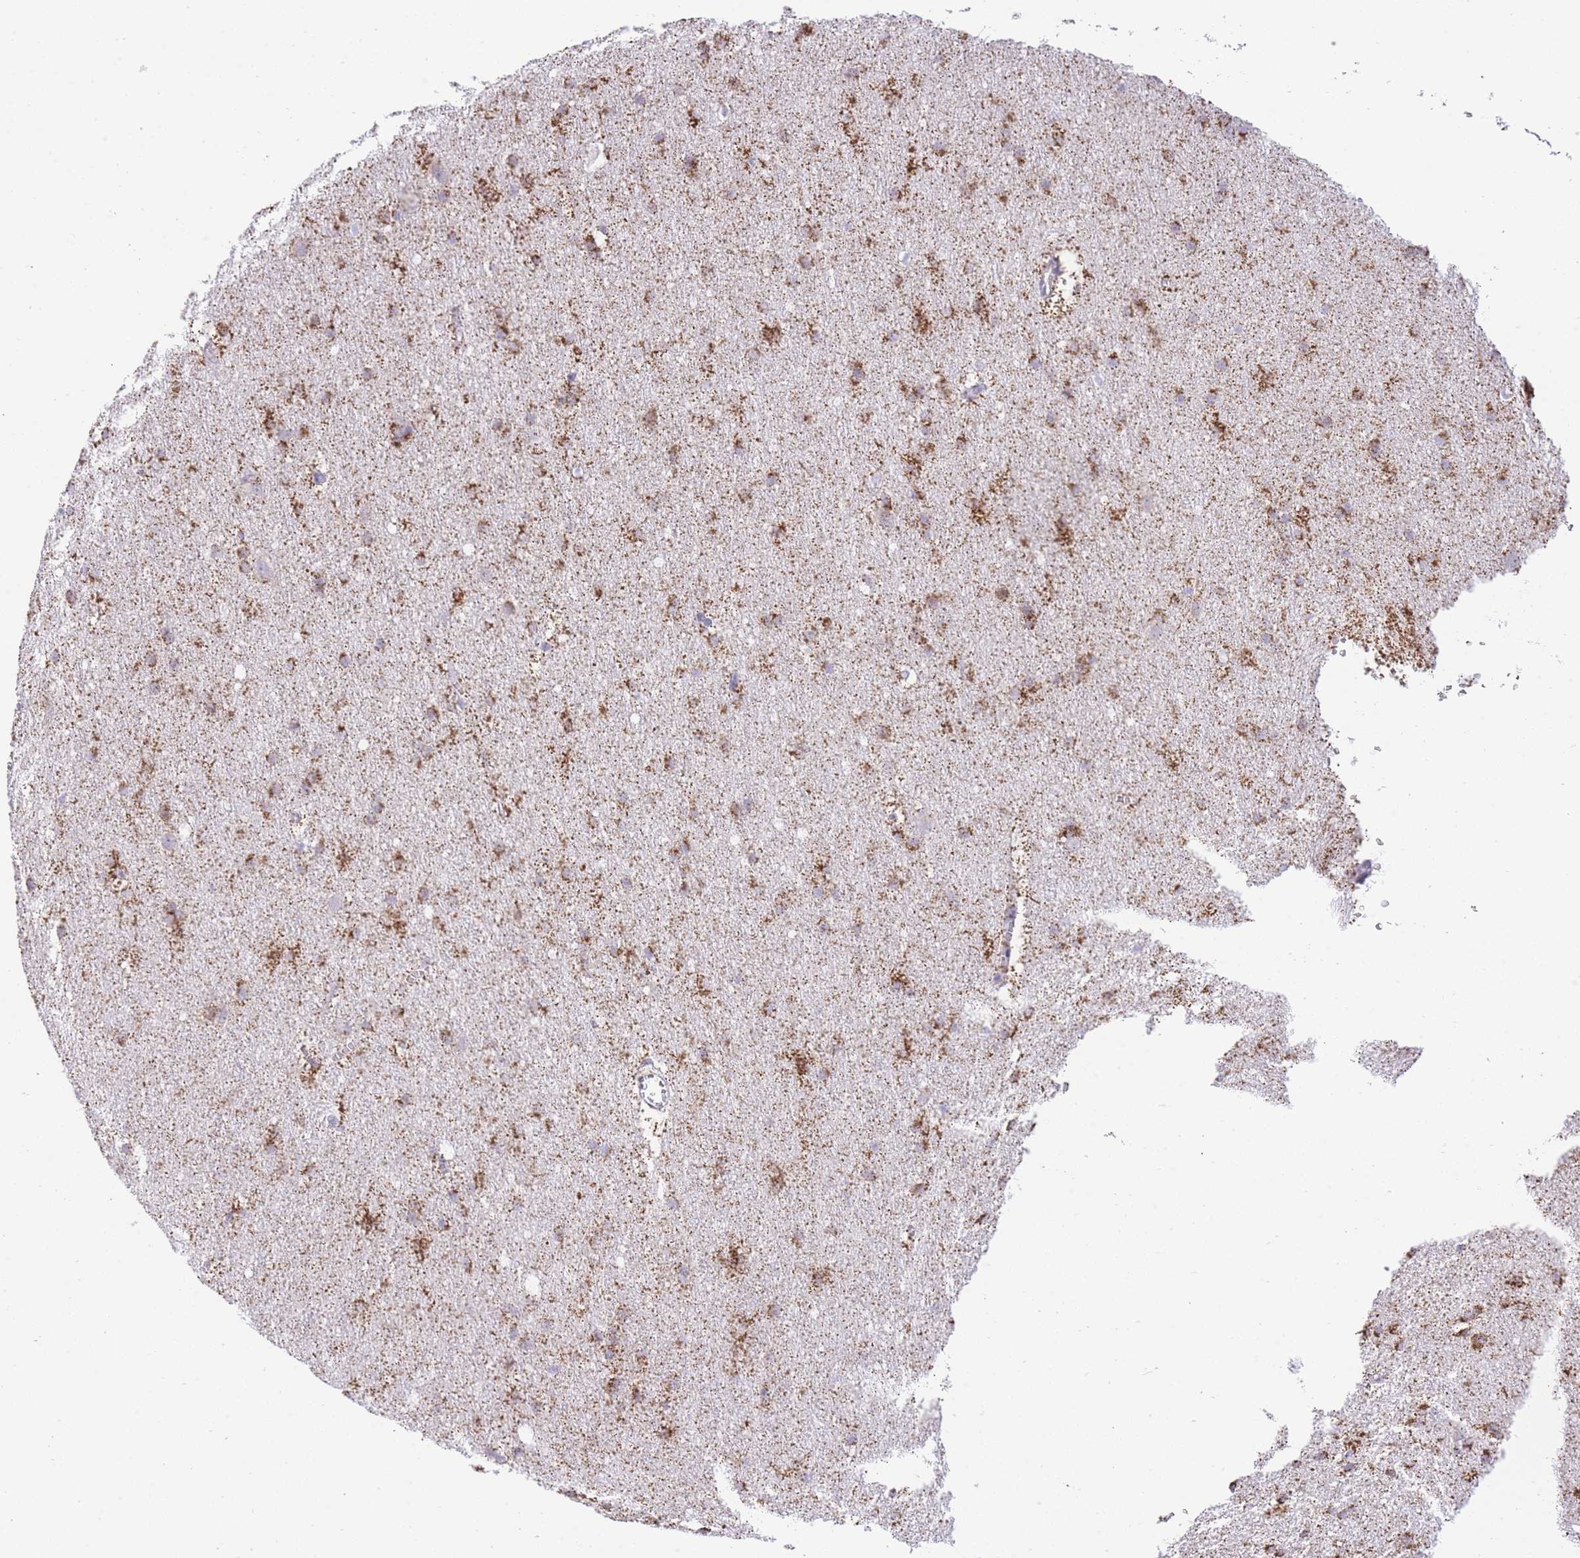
{"staining": {"intensity": "strong", "quantity": ">75%", "location": "cytoplasmic/membranous"}, "tissue": "cerebral cortex", "cell_type": "Endothelial cells", "image_type": "normal", "snomed": [{"axis": "morphology", "description": "Normal tissue, NOS"}, {"axis": "topography", "description": "Cerebral cortex"}], "caption": "Benign cerebral cortex displays strong cytoplasmic/membranous positivity in about >75% of endothelial cells, visualized by immunohistochemistry.", "gene": "ACSM4", "patient": {"sex": "male", "age": 54}}